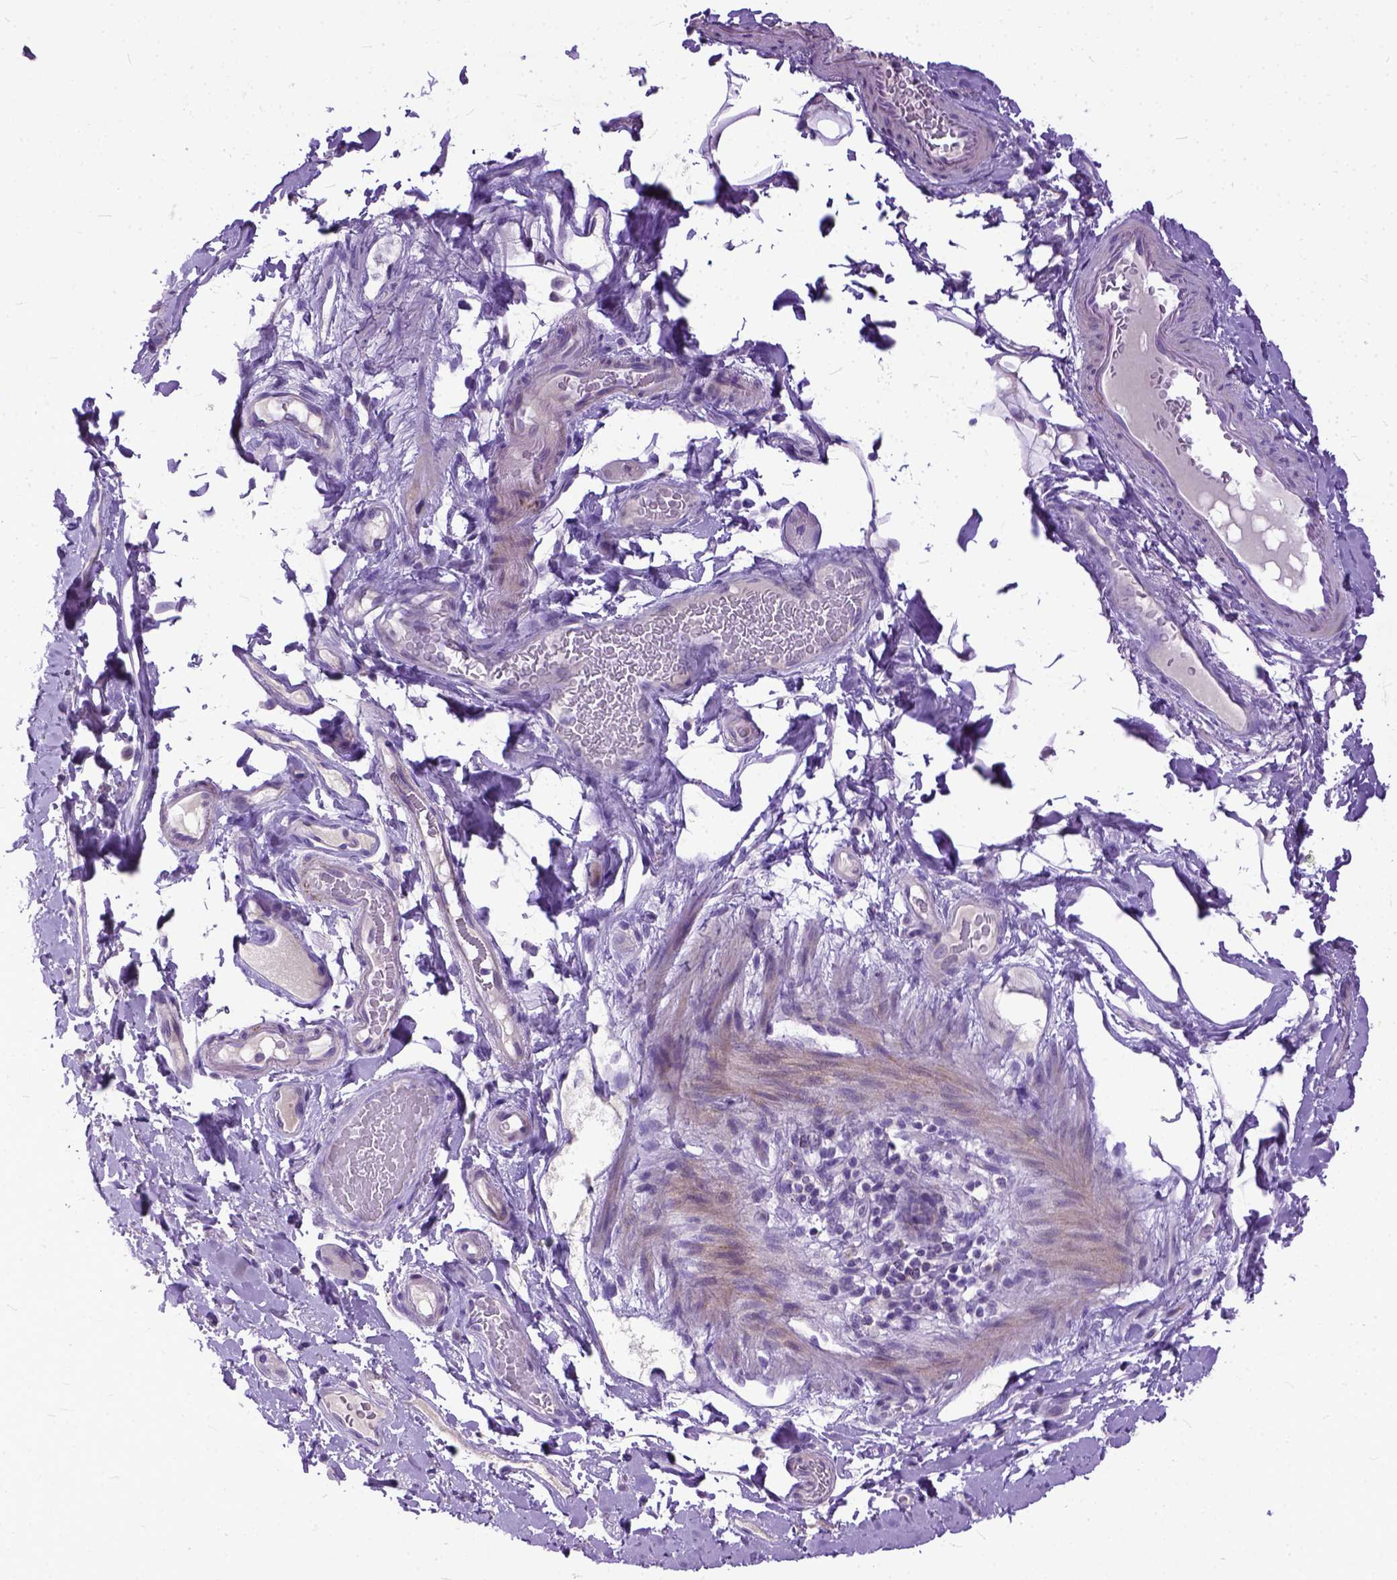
{"staining": {"intensity": "negative", "quantity": "none", "location": "none"}, "tissue": "smooth muscle", "cell_type": "Smooth muscle cells", "image_type": "normal", "snomed": [{"axis": "morphology", "description": "Normal tissue, NOS"}, {"axis": "topography", "description": "Smooth muscle"}, {"axis": "topography", "description": "Colon"}], "caption": "Smooth muscle stained for a protein using immunohistochemistry (IHC) shows no expression smooth muscle cells.", "gene": "PLK5", "patient": {"sex": "male", "age": 73}}